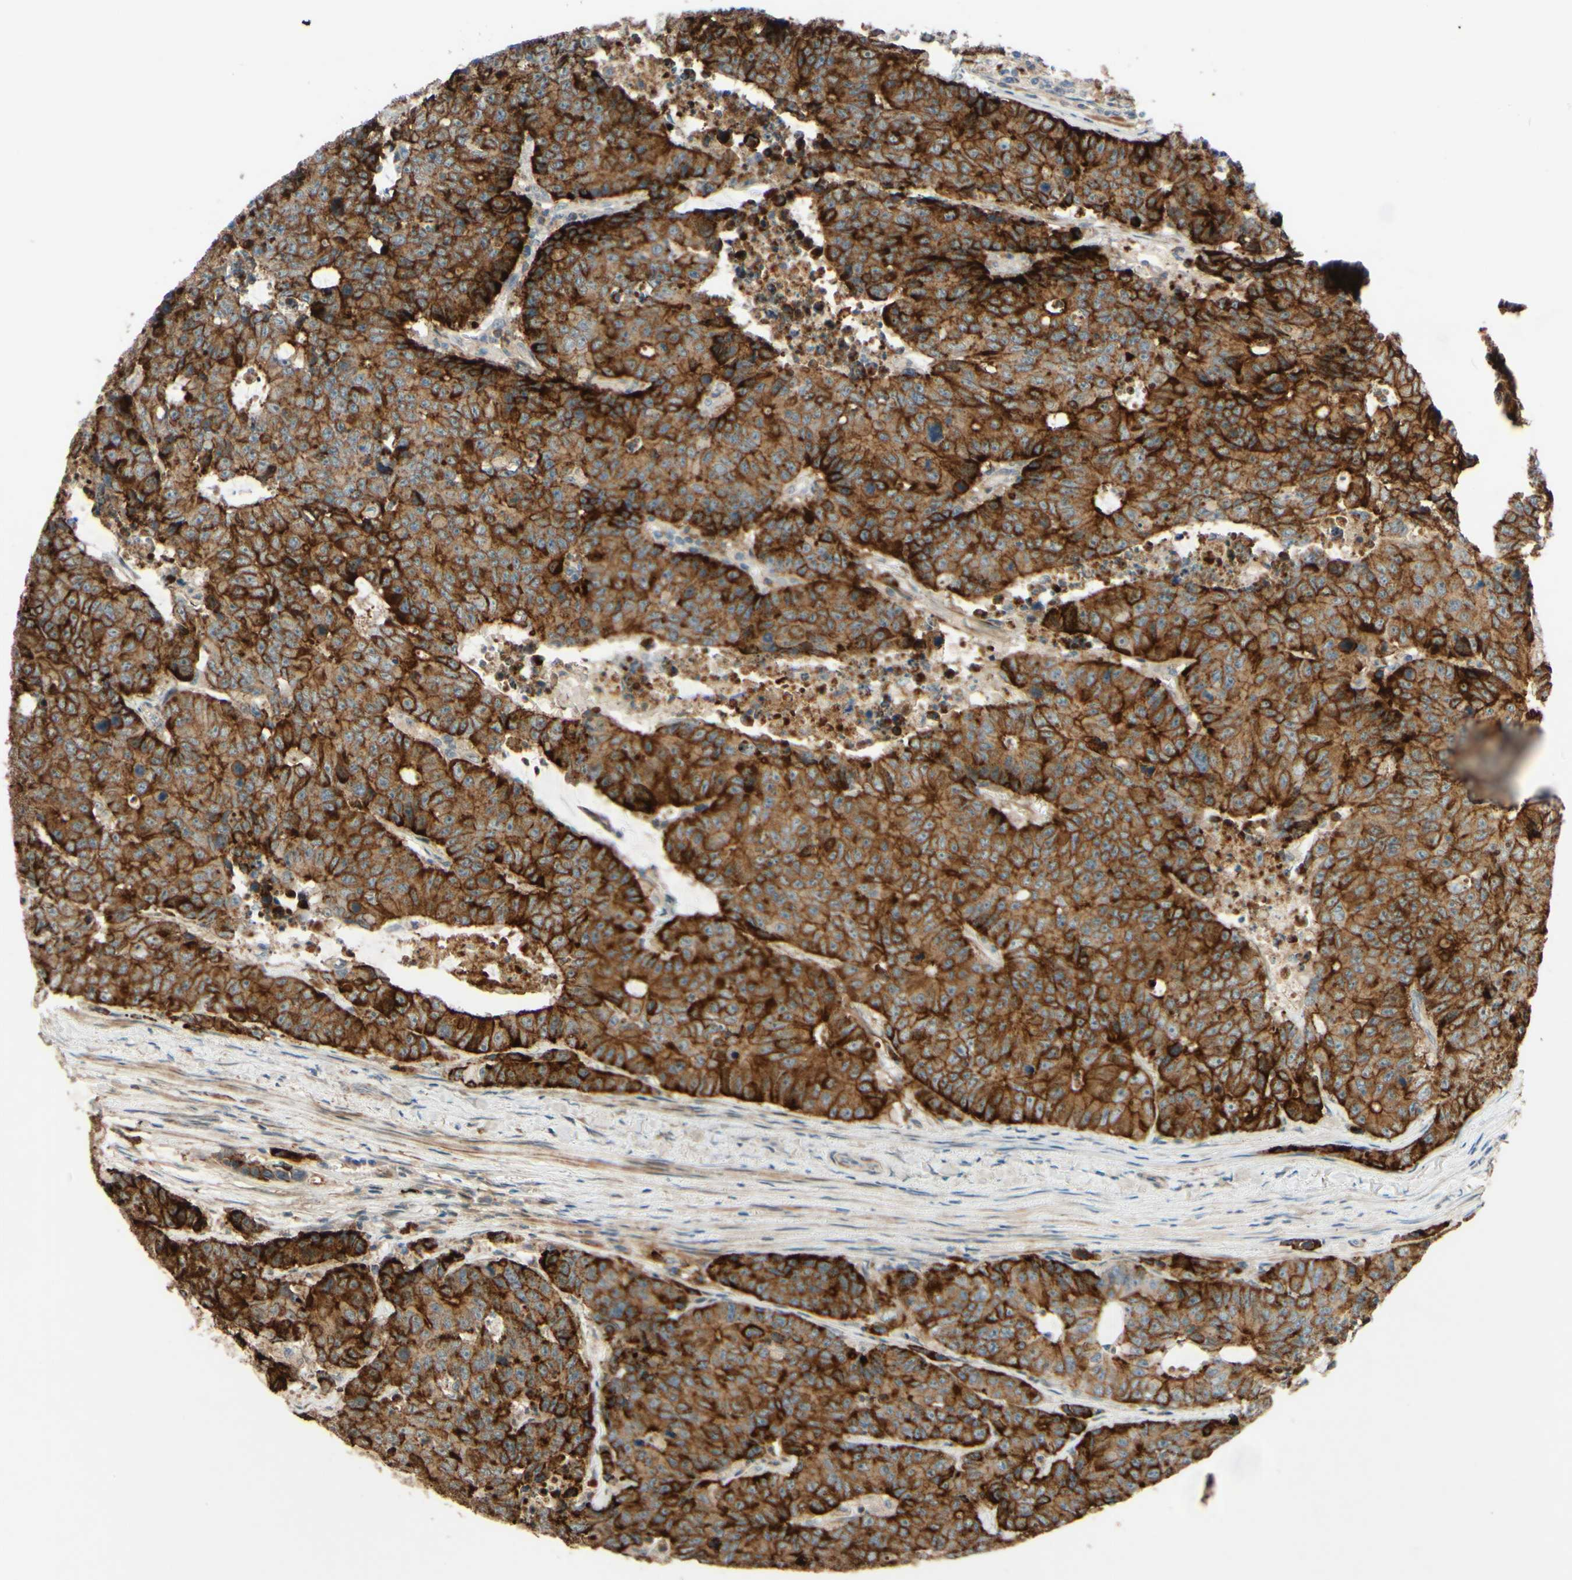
{"staining": {"intensity": "strong", "quantity": ">75%", "location": "cytoplasmic/membranous"}, "tissue": "colorectal cancer", "cell_type": "Tumor cells", "image_type": "cancer", "snomed": [{"axis": "morphology", "description": "Adenocarcinoma, NOS"}, {"axis": "topography", "description": "Colon"}], "caption": "There is high levels of strong cytoplasmic/membranous expression in tumor cells of colorectal cancer (adenocarcinoma), as demonstrated by immunohistochemical staining (brown color).", "gene": "ADAM17", "patient": {"sex": "female", "age": 86}}